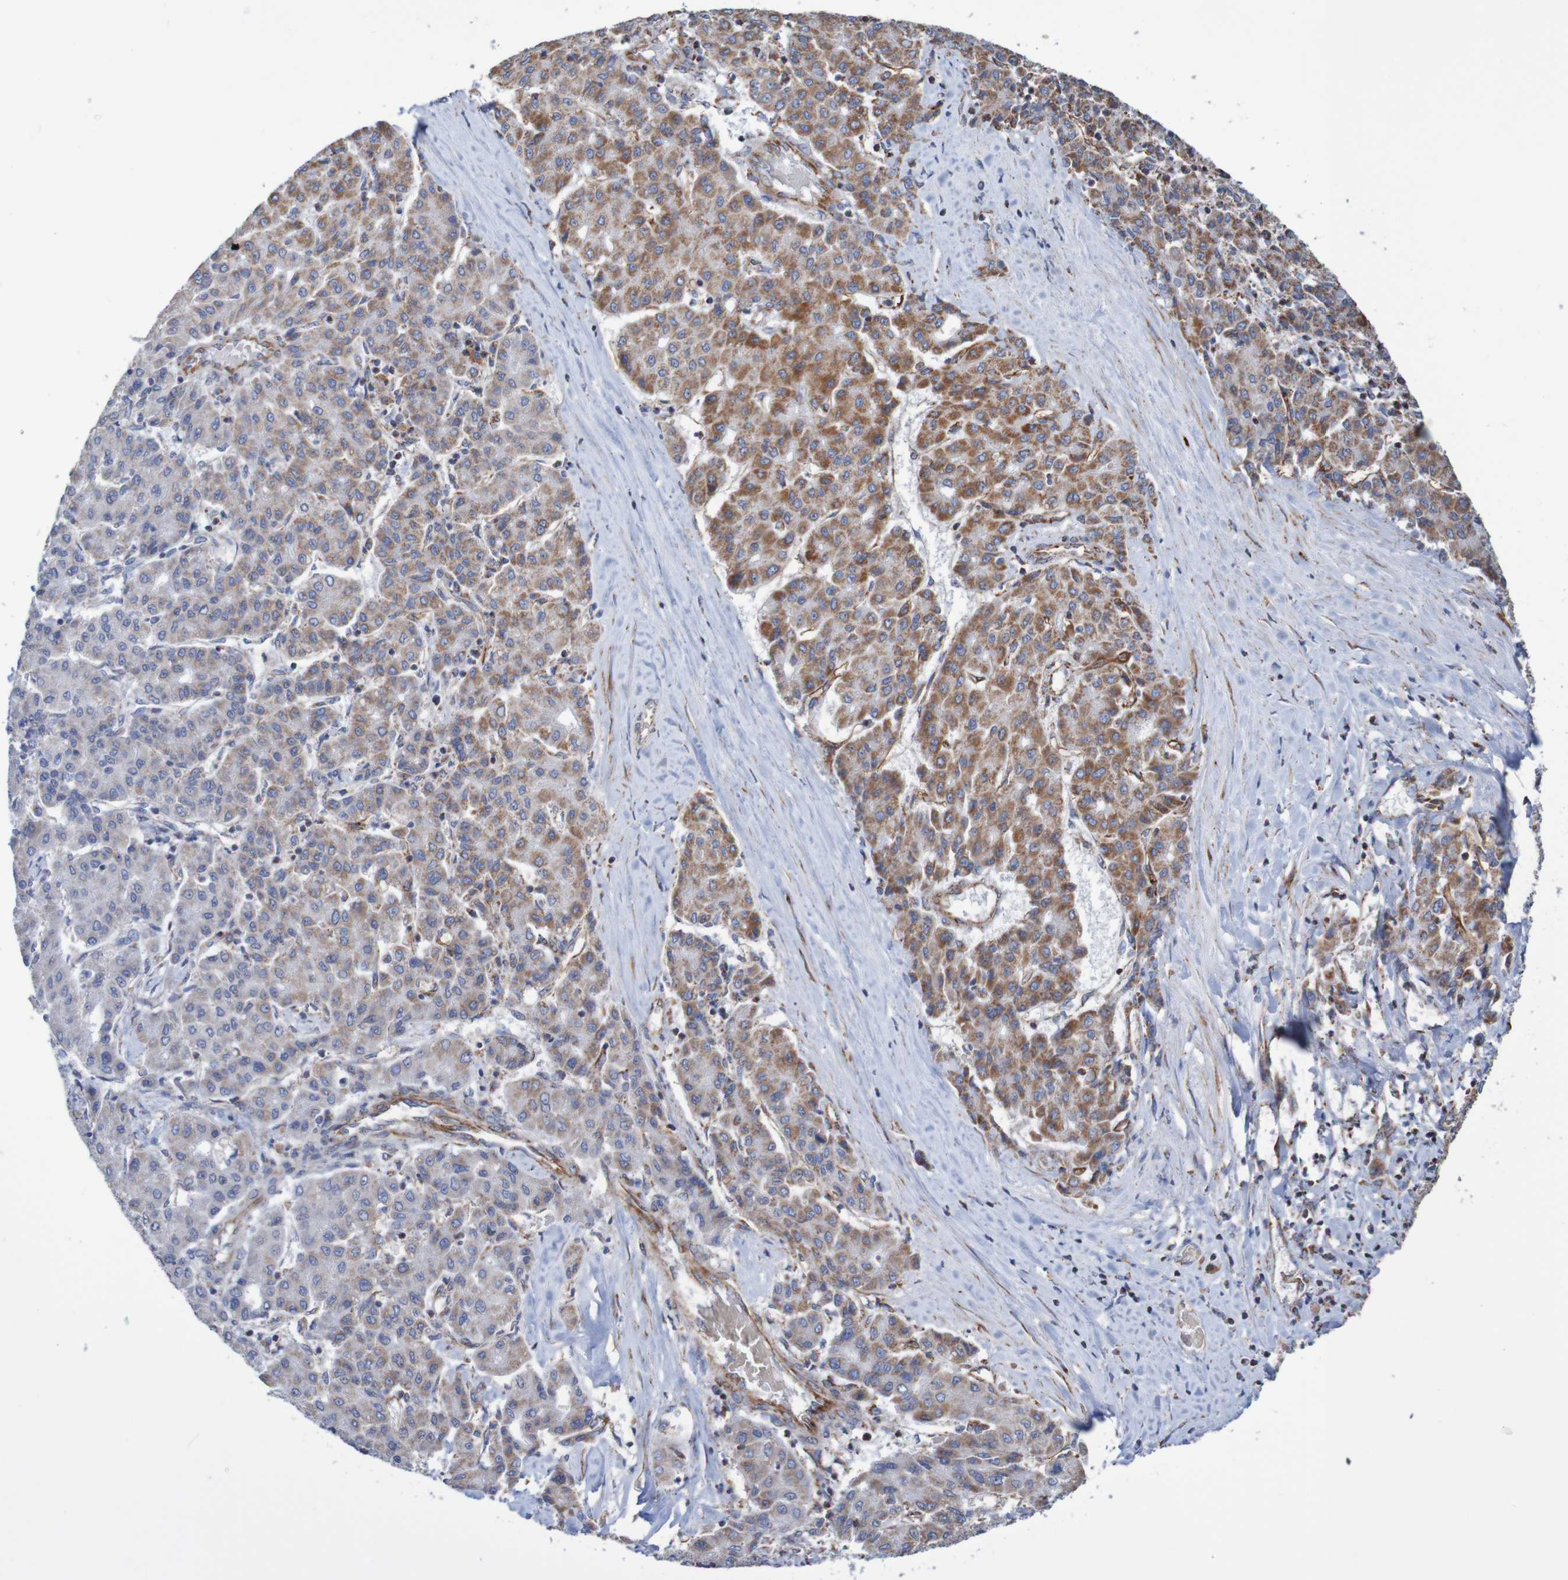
{"staining": {"intensity": "moderate", "quantity": ">75%", "location": "cytoplasmic/membranous"}, "tissue": "liver cancer", "cell_type": "Tumor cells", "image_type": "cancer", "snomed": [{"axis": "morphology", "description": "Carcinoma, Hepatocellular, NOS"}, {"axis": "topography", "description": "Liver"}], "caption": "Immunohistochemical staining of human liver cancer reveals medium levels of moderate cytoplasmic/membranous positivity in approximately >75% of tumor cells.", "gene": "MMEL1", "patient": {"sex": "male", "age": 65}}